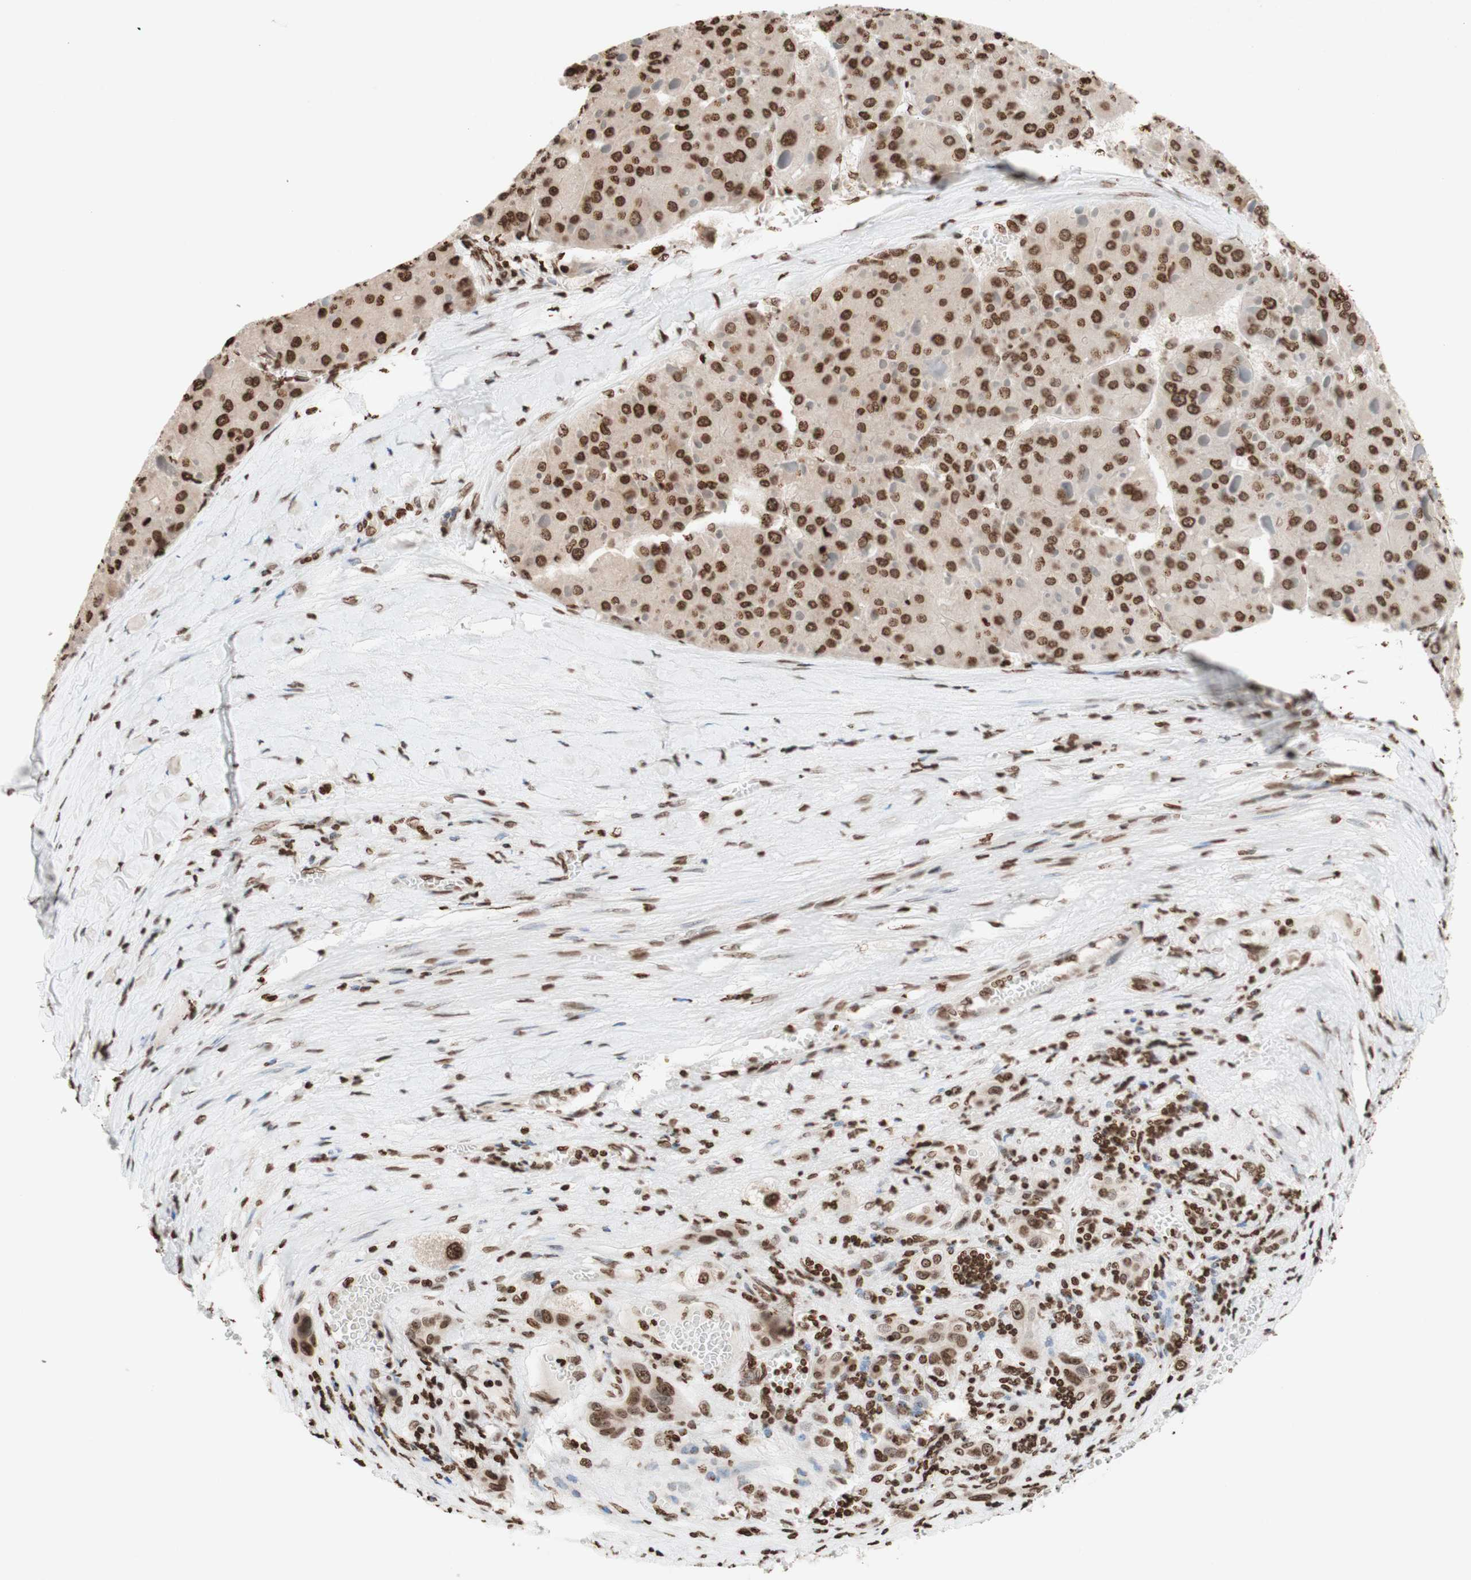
{"staining": {"intensity": "moderate", "quantity": ">75%", "location": "nuclear"}, "tissue": "liver cancer", "cell_type": "Tumor cells", "image_type": "cancer", "snomed": [{"axis": "morphology", "description": "Carcinoma, Hepatocellular, NOS"}, {"axis": "topography", "description": "Liver"}], "caption": "A photomicrograph showing moderate nuclear positivity in approximately >75% of tumor cells in liver cancer, as visualized by brown immunohistochemical staining.", "gene": "NCOA3", "patient": {"sex": "female", "age": 73}}